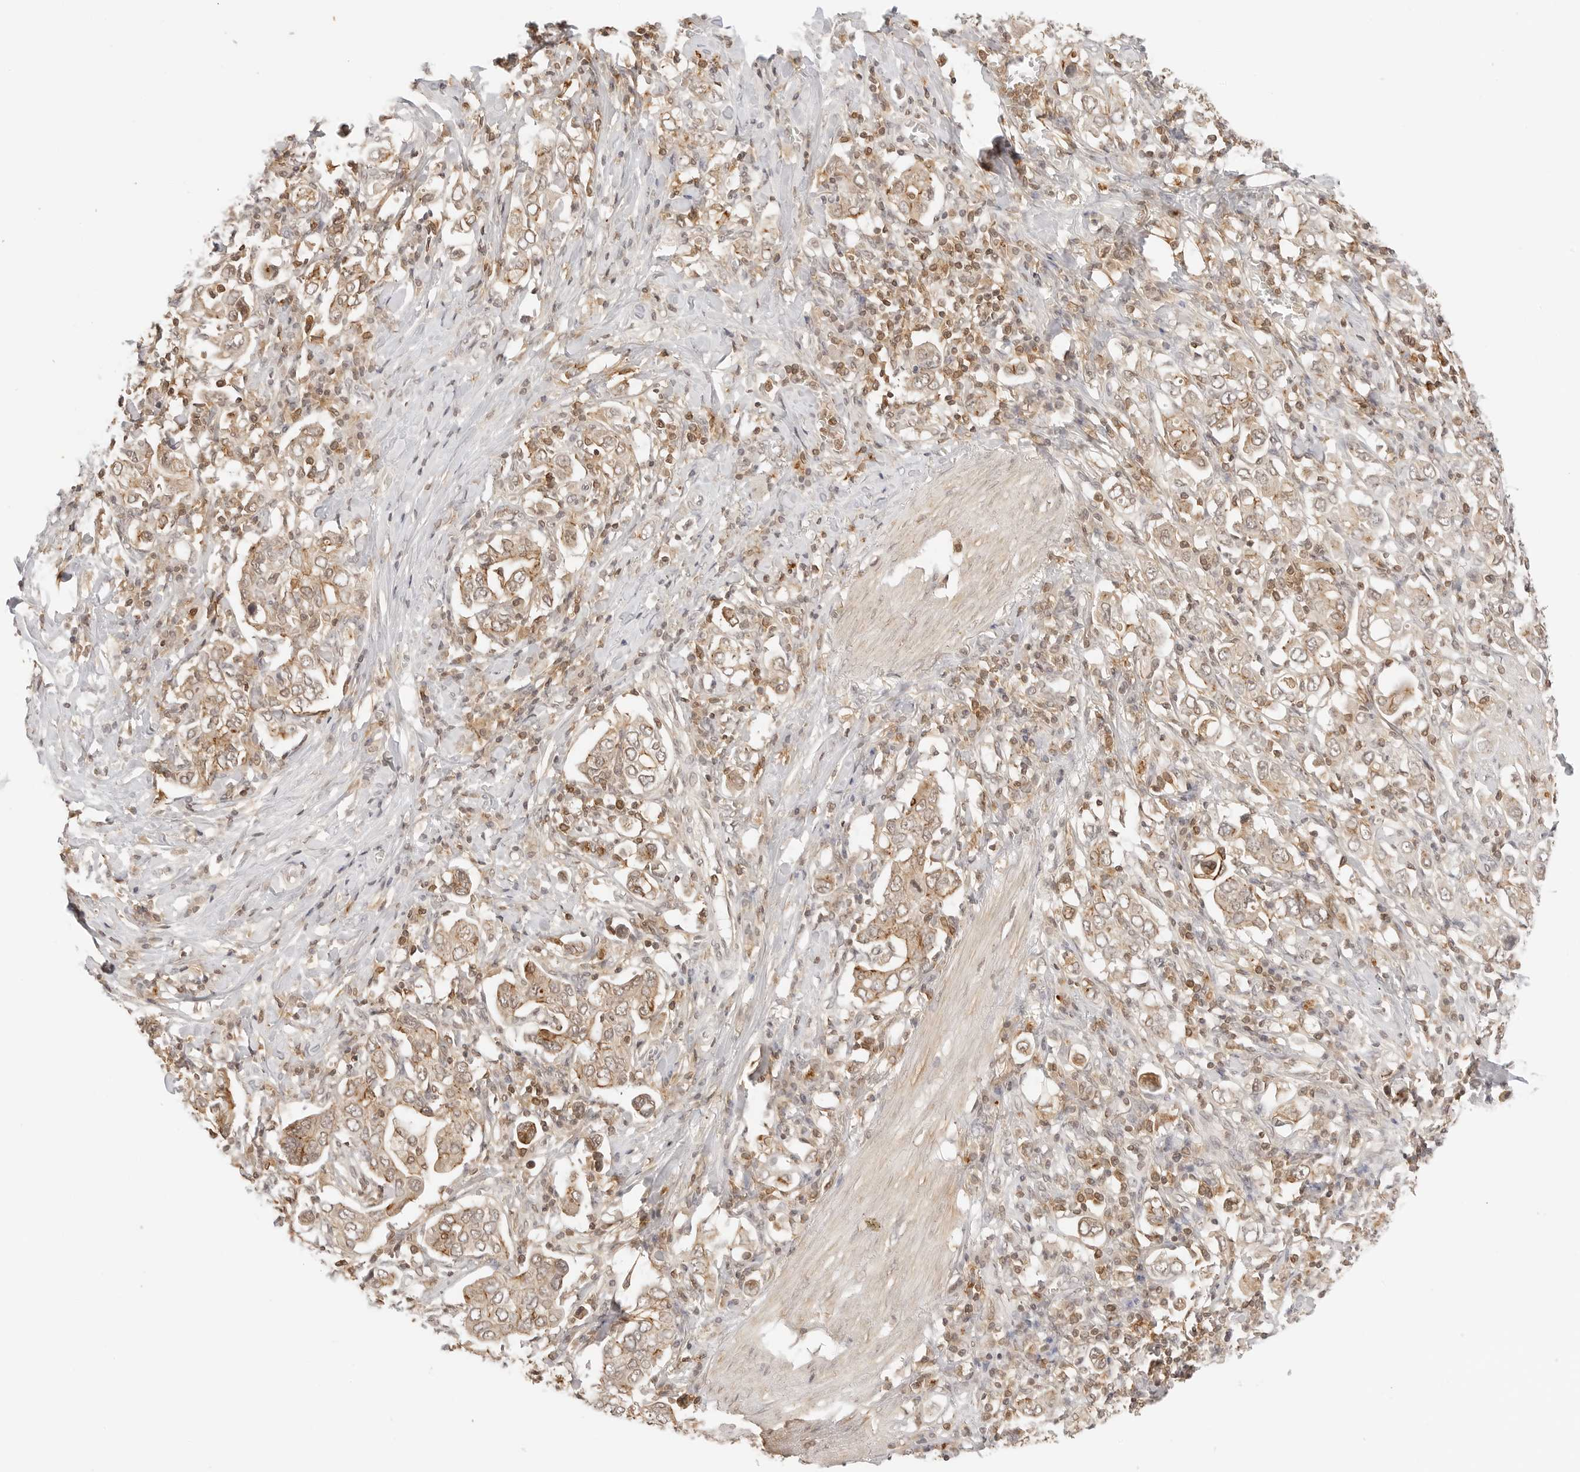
{"staining": {"intensity": "weak", "quantity": ">75%", "location": "cytoplasmic/membranous"}, "tissue": "stomach cancer", "cell_type": "Tumor cells", "image_type": "cancer", "snomed": [{"axis": "morphology", "description": "Adenocarcinoma, NOS"}, {"axis": "topography", "description": "Stomach, upper"}], "caption": "The micrograph displays immunohistochemical staining of stomach cancer (adenocarcinoma). There is weak cytoplasmic/membranous positivity is present in approximately >75% of tumor cells. (Stains: DAB (3,3'-diaminobenzidine) in brown, nuclei in blue, Microscopy: brightfield microscopy at high magnification).", "gene": "EPHA1", "patient": {"sex": "male", "age": 62}}